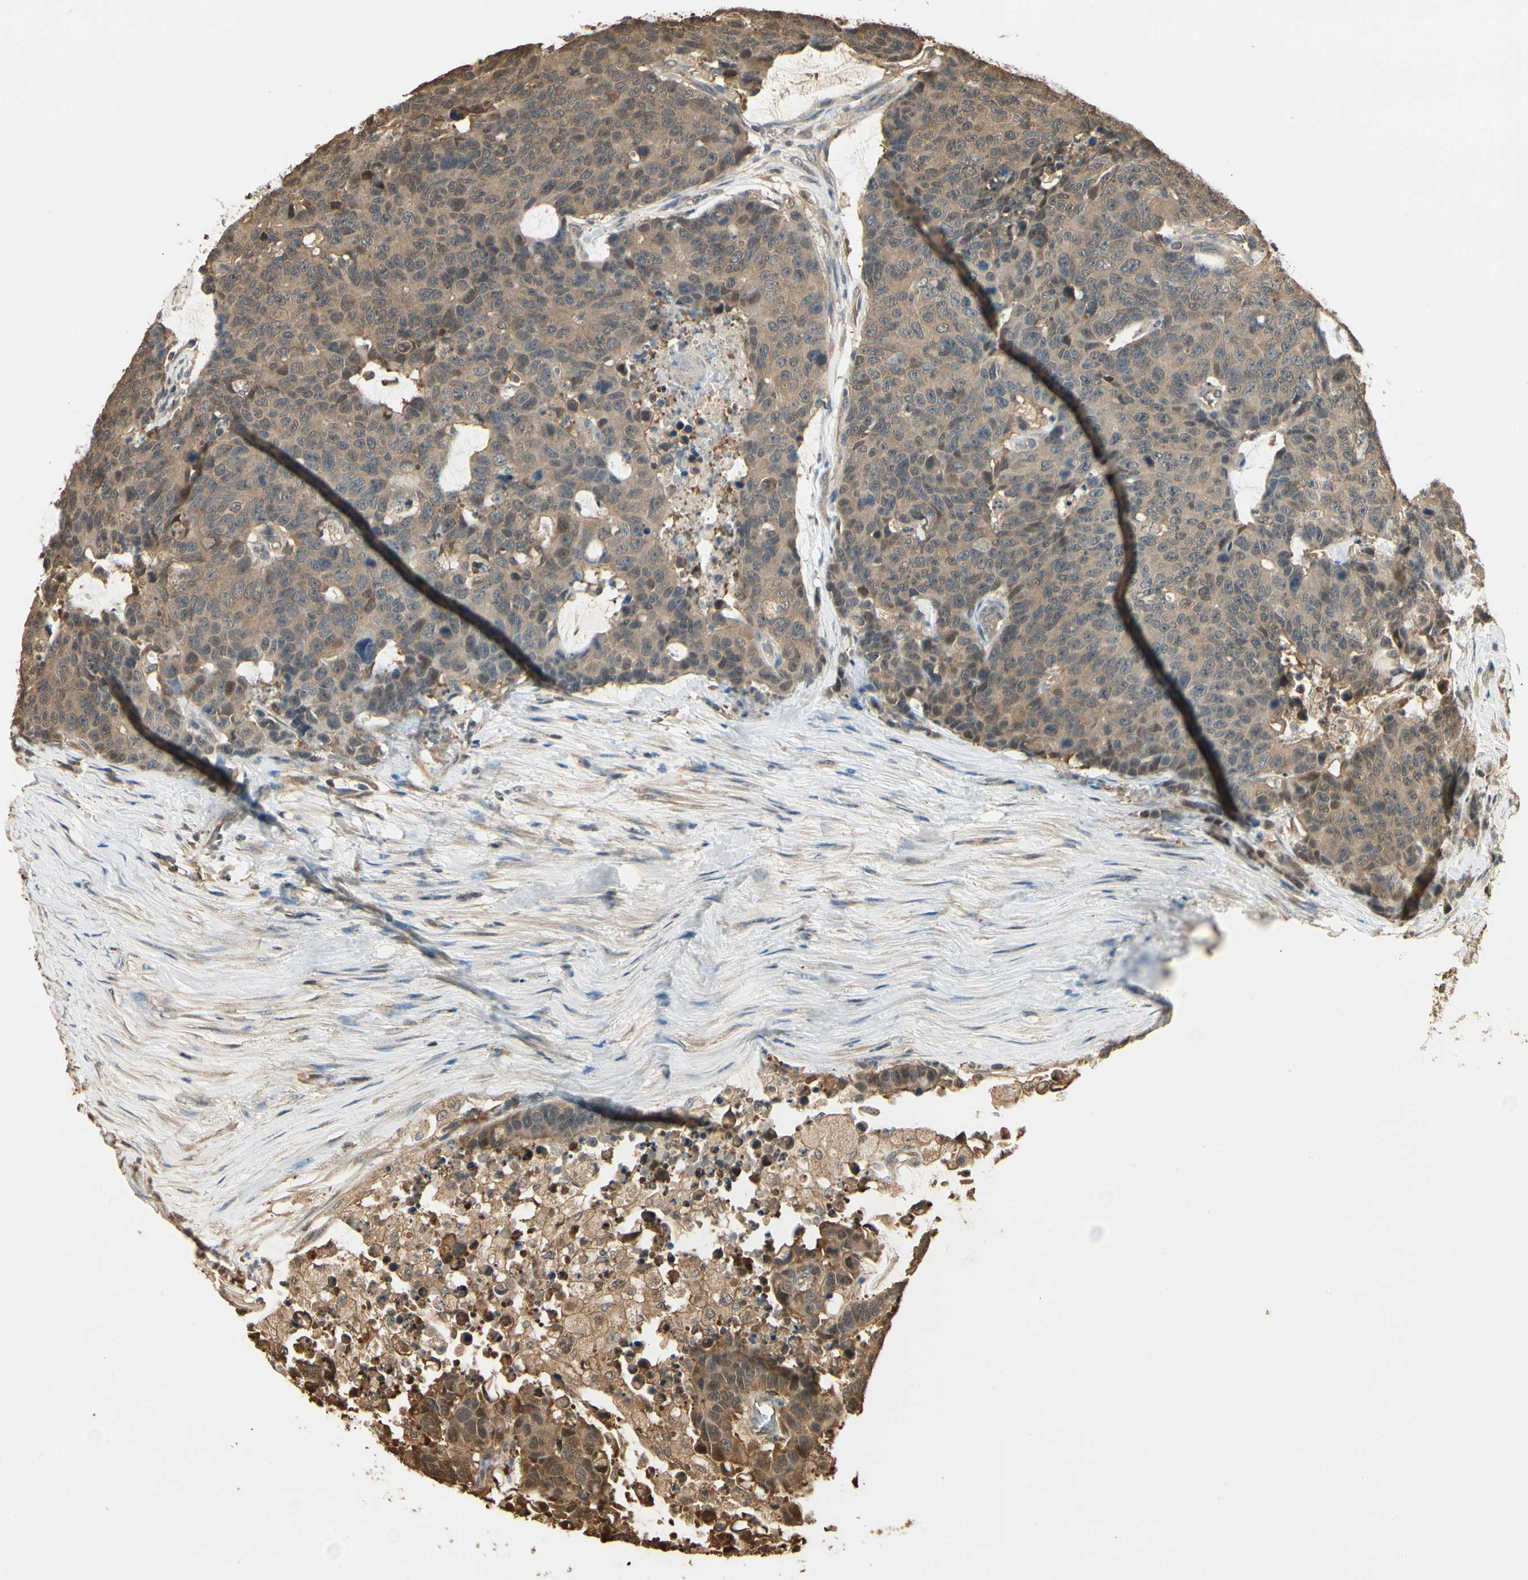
{"staining": {"intensity": "moderate", "quantity": ">75%", "location": "cytoplasmic/membranous"}, "tissue": "colorectal cancer", "cell_type": "Tumor cells", "image_type": "cancer", "snomed": [{"axis": "morphology", "description": "Adenocarcinoma, NOS"}, {"axis": "topography", "description": "Colon"}], "caption": "This histopathology image exhibits immunohistochemistry staining of colorectal cancer (adenocarcinoma), with medium moderate cytoplasmic/membranous staining in approximately >75% of tumor cells.", "gene": "YWHAE", "patient": {"sex": "female", "age": 86}}